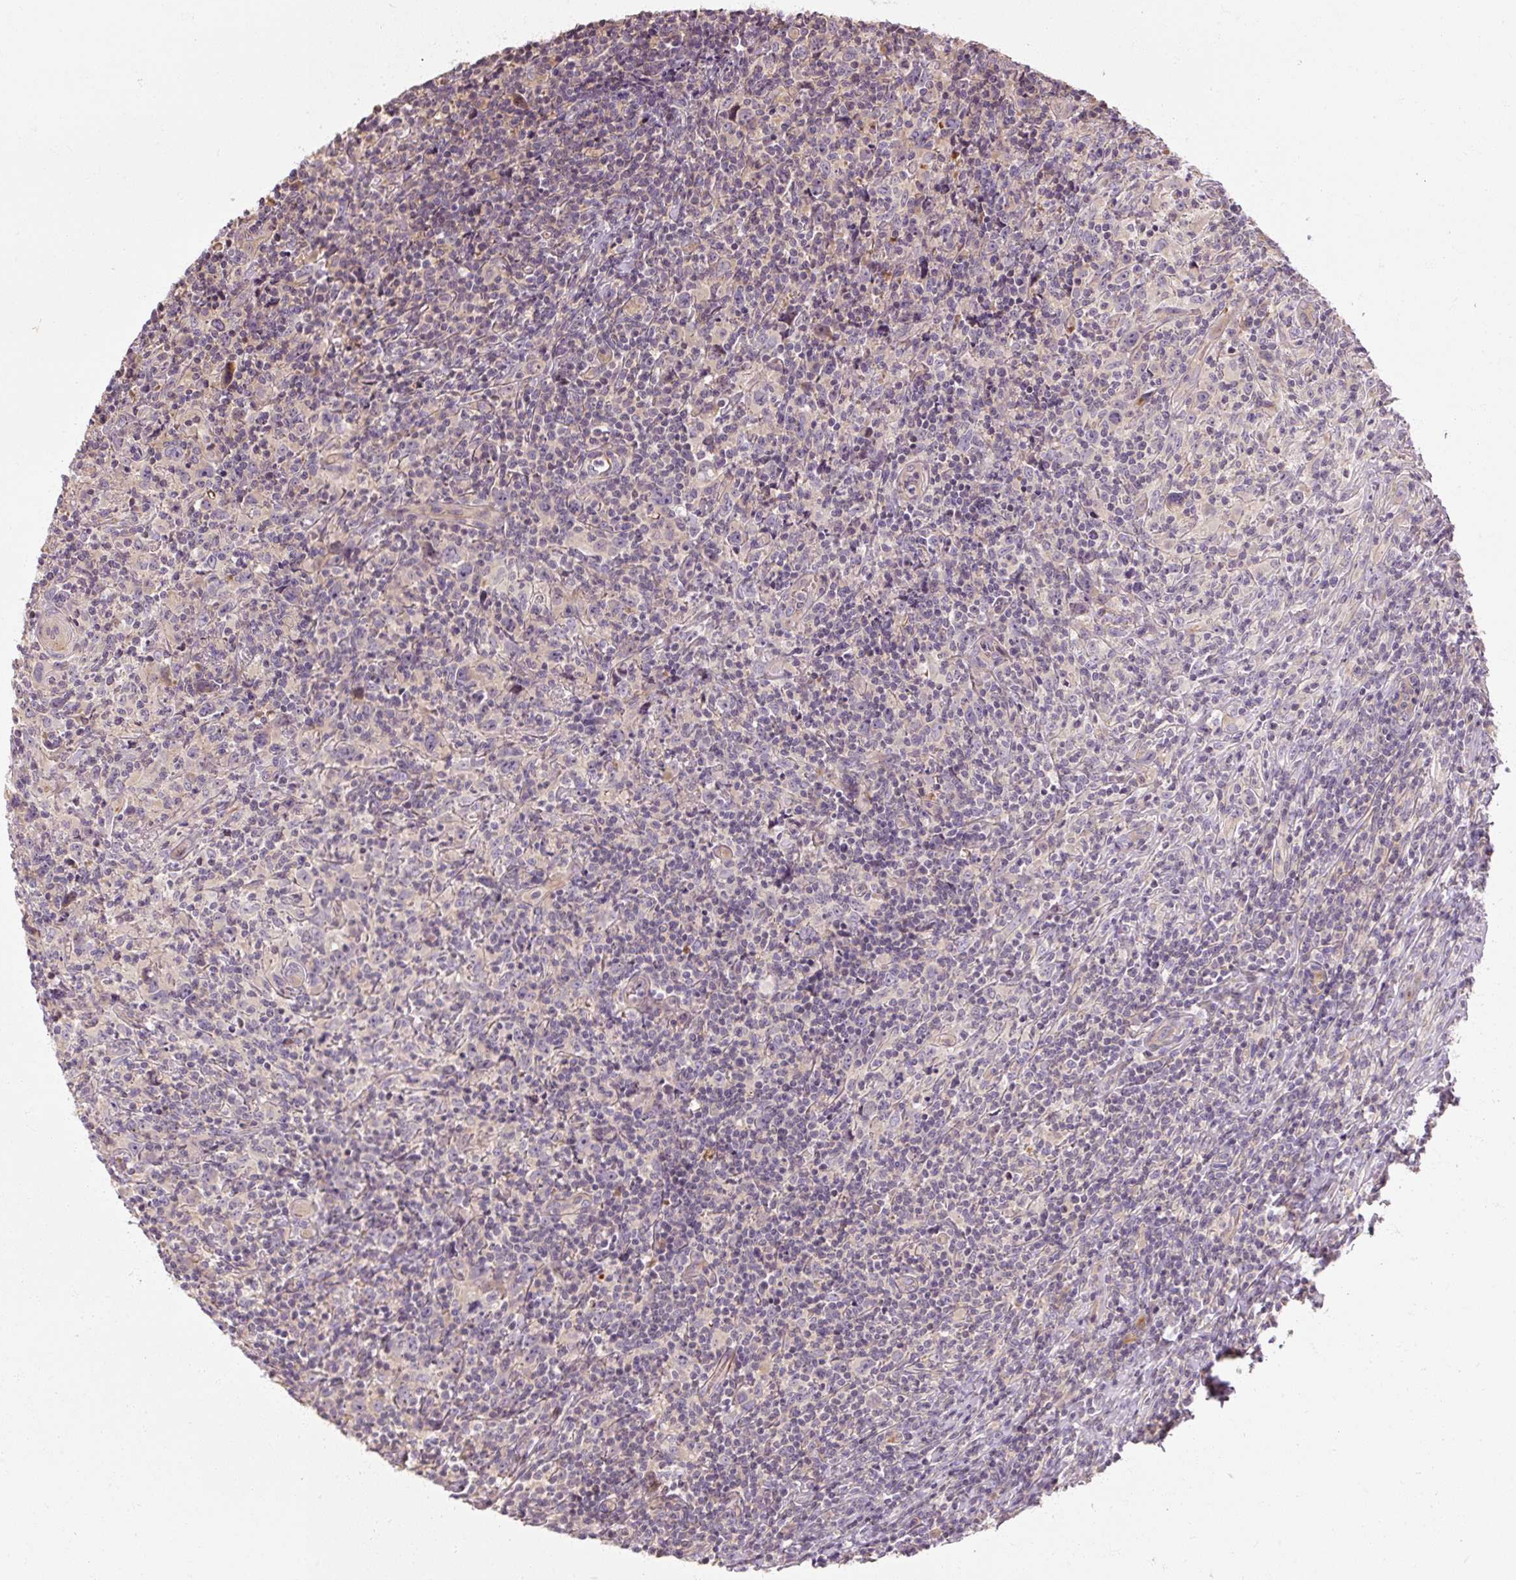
{"staining": {"intensity": "negative", "quantity": "none", "location": "none"}, "tissue": "lymphoma", "cell_type": "Tumor cells", "image_type": "cancer", "snomed": [{"axis": "morphology", "description": "Hodgkin's disease, NOS"}, {"axis": "topography", "description": "Lymph node"}], "caption": "Protein analysis of Hodgkin's disease displays no significant staining in tumor cells.", "gene": "RB1CC1", "patient": {"sex": "female", "age": 18}}